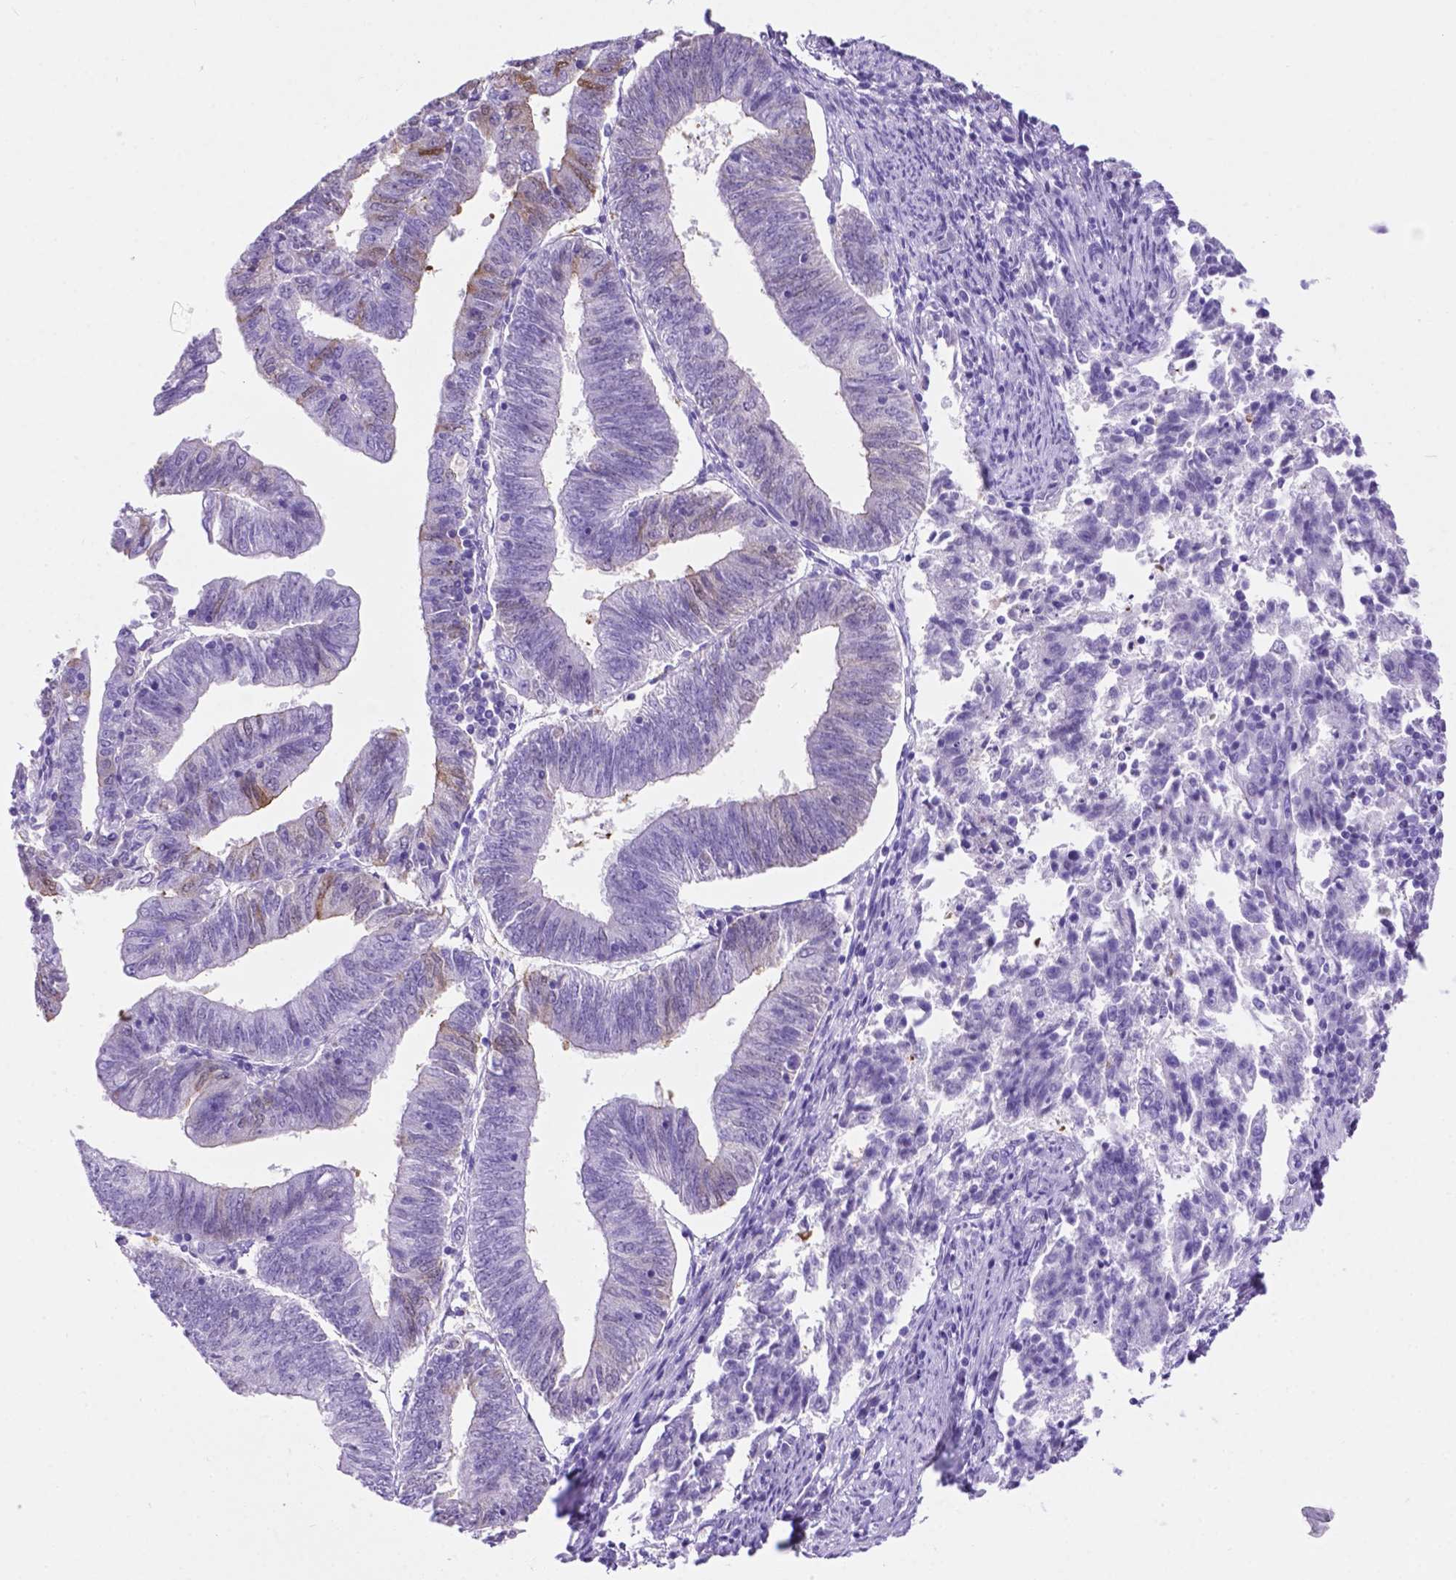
{"staining": {"intensity": "moderate", "quantity": "<25%", "location": "nuclear"}, "tissue": "endometrial cancer", "cell_type": "Tumor cells", "image_type": "cancer", "snomed": [{"axis": "morphology", "description": "Adenocarcinoma, NOS"}, {"axis": "topography", "description": "Endometrium"}], "caption": "The image demonstrates staining of adenocarcinoma (endometrial), revealing moderate nuclear protein positivity (brown color) within tumor cells.", "gene": "C17orf107", "patient": {"sex": "female", "age": 82}}